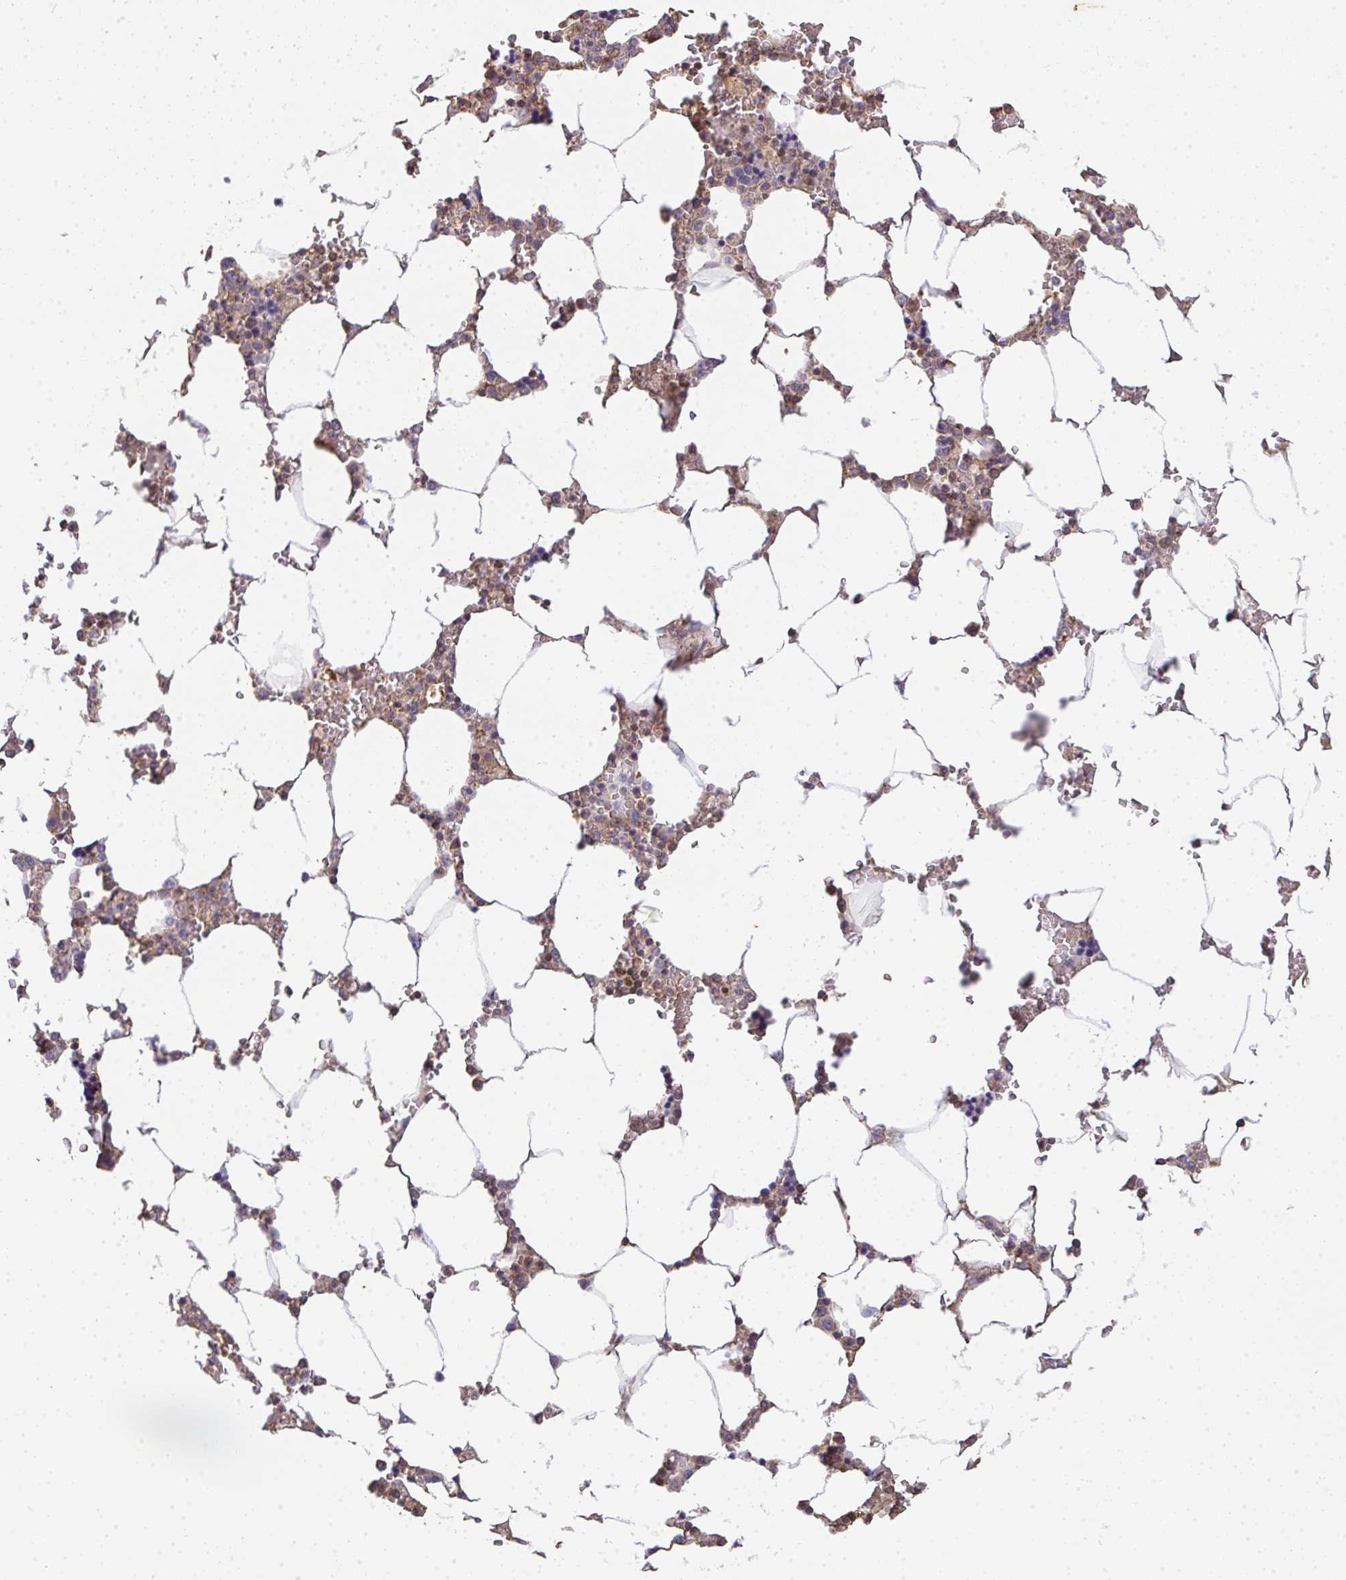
{"staining": {"intensity": "moderate", "quantity": "<25%", "location": "cytoplasmic/membranous"}, "tissue": "bone marrow", "cell_type": "Hematopoietic cells", "image_type": "normal", "snomed": [{"axis": "morphology", "description": "Normal tissue, NOS"}, {"axis": "topography", "description": "Bone marrow"}], "caption": "Moderate cytoplasmic/membranous protein positivity is appreciated in approximately <25% of hematopoietic cells in bone marrow. Using DAB (brown) and hematoxylin (blue) stains, captured at high magnification using brightfield microscopy.", "gene": "TNMD", "patient": {"sex": "male", "age": 64}}